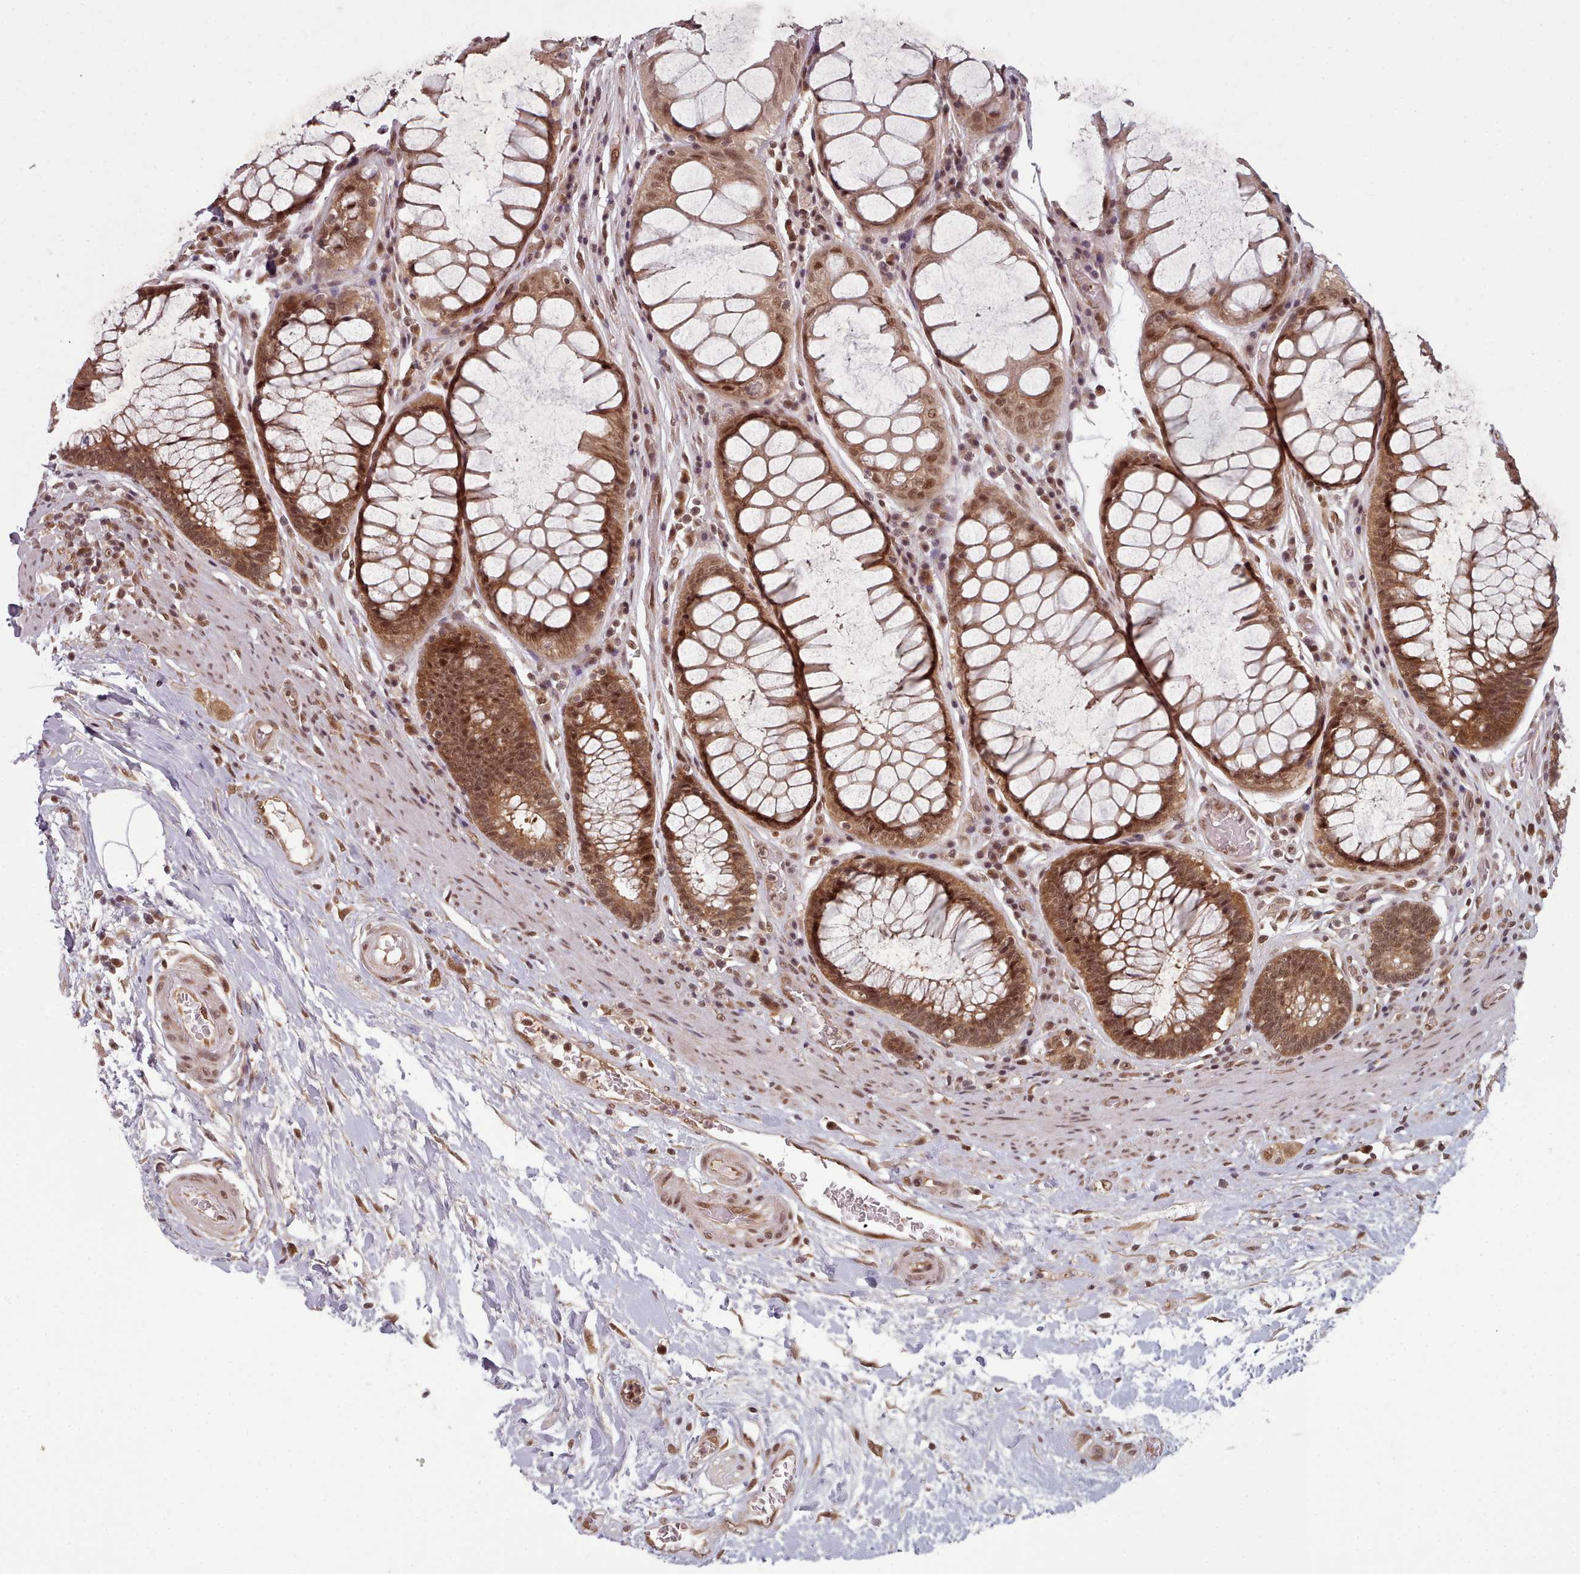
{"staining": {"intensity": "moderate", "quantity": ">75%", "location": "cytoplasmic/membranous,nuclear"}, "tissue": "rectum", "cell_type": "Glandular cells", "image_type": "normal", "snomed": [{"axis": "morphology", "description": "Normal tissue, NOS"}, {"axis": "topography", "description": "Rectum"}], "caption": "Moderate cytoplasmic/membranous,nuclear positivity is seen in about >75% of glandular cells in benign rectum.", "gene": "DHX8", "patient": {"sex": "male", "age": 64}}